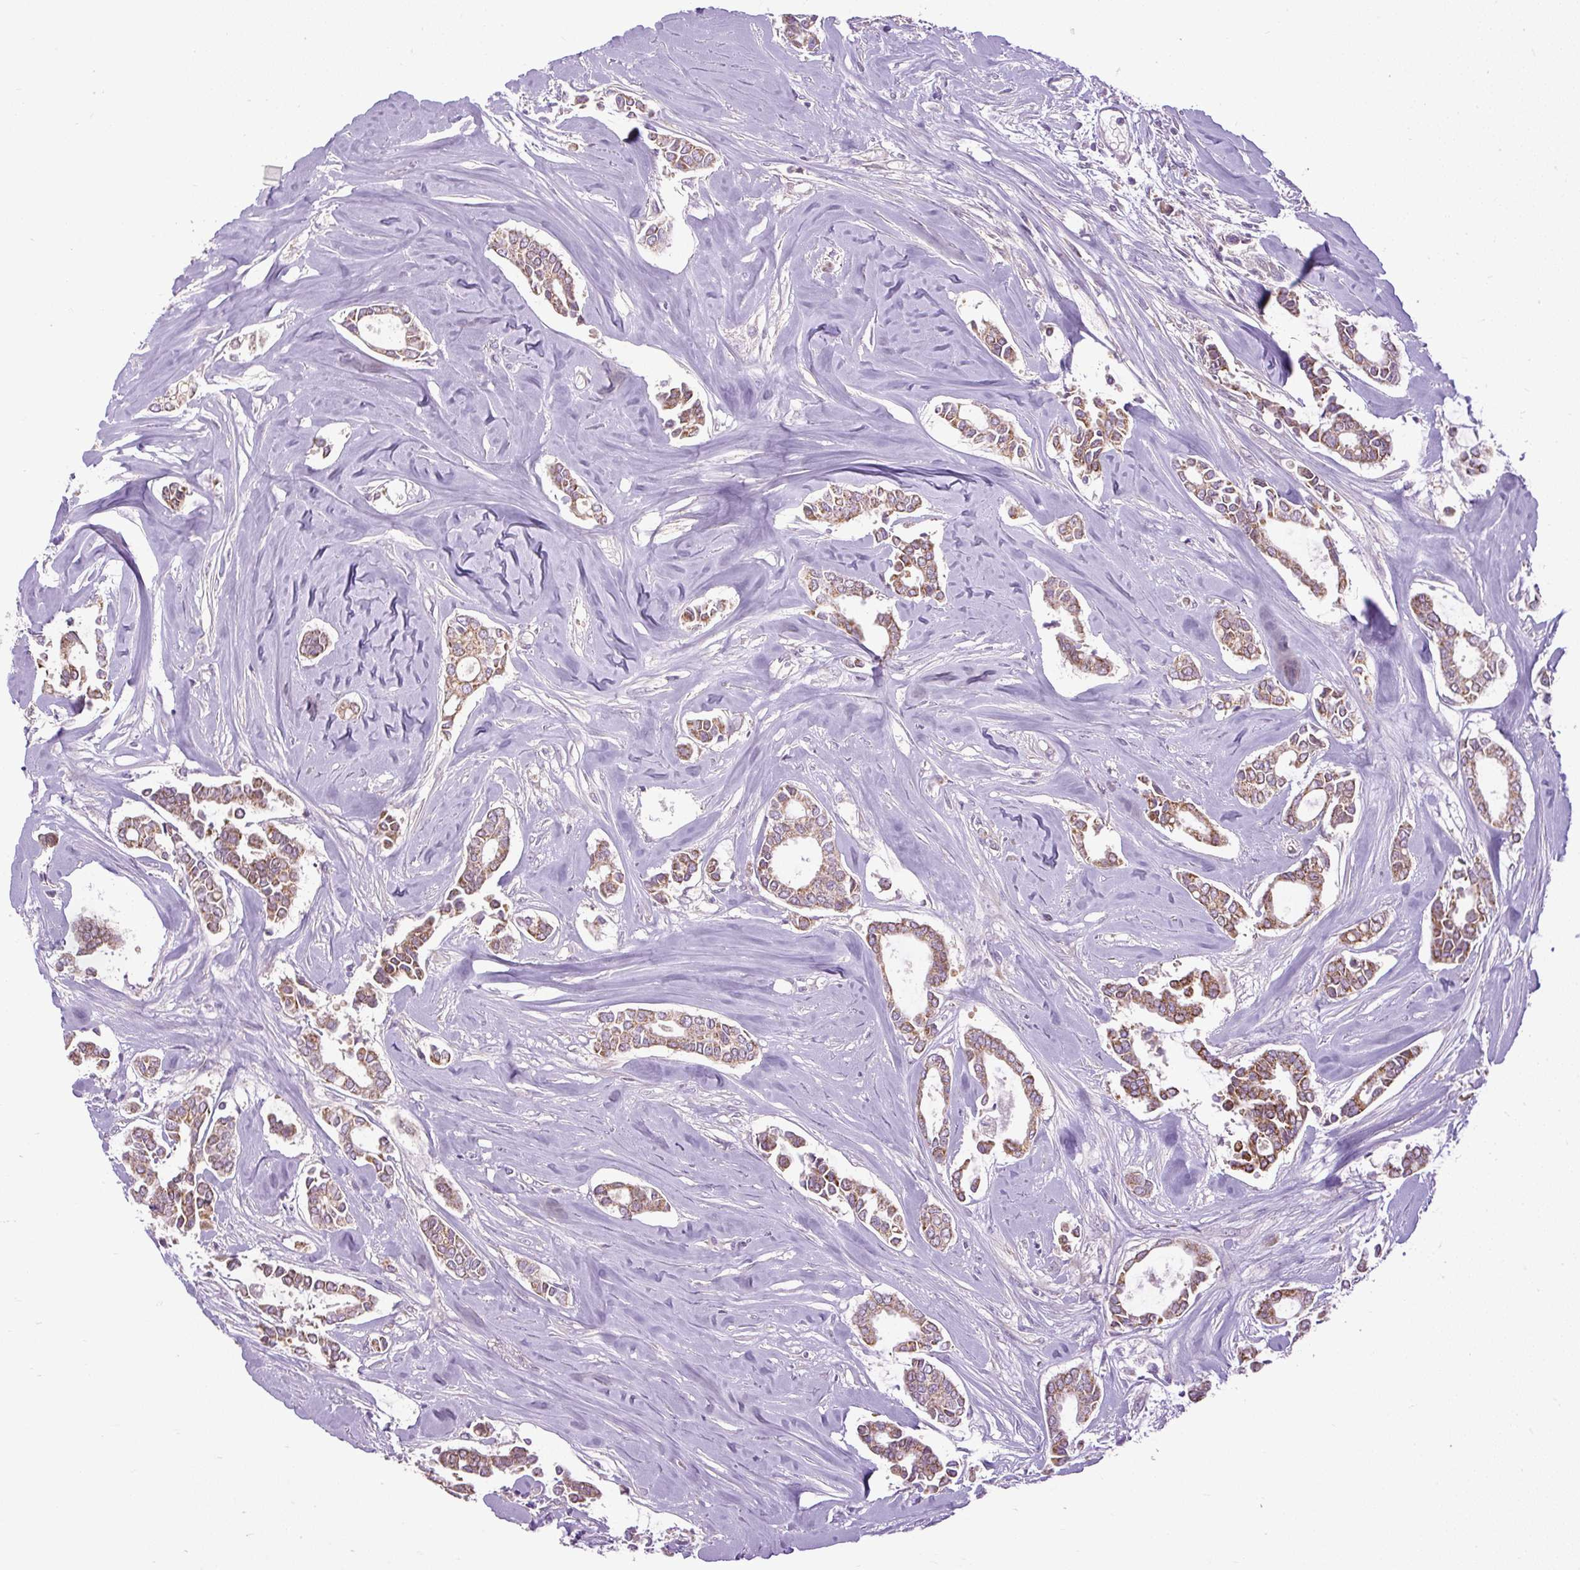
{"staining": {"intensity": "moderate", "quantity": ">75%", "location": "cytoplasmic/membranous"}, "tissue": "breast cancer", "cell_type": "Tumor cells", "image_type": "cancer", "snomed": [{"axis": "morphology", "description": "Duct carcinoma"}, {"axis": "topography", "description": "Breast"}], "caption": "Immunohistochemistry (IHC) staining of breast cancer (invasive ductal carcinoma), which displays medium levels of moderate cytoplasmic/membranous positivity in about >75% of tumor cells indicating moderate cytoplasmic/membranous protein expression. The staining was performed using DAB (3,3'-diaminobenzidine) (brown) for protein detection and nuclei were counterstained in hematoxylin (blue).", "gene": "TM2D3", "patient": {"sex": "female", "age": 84}}